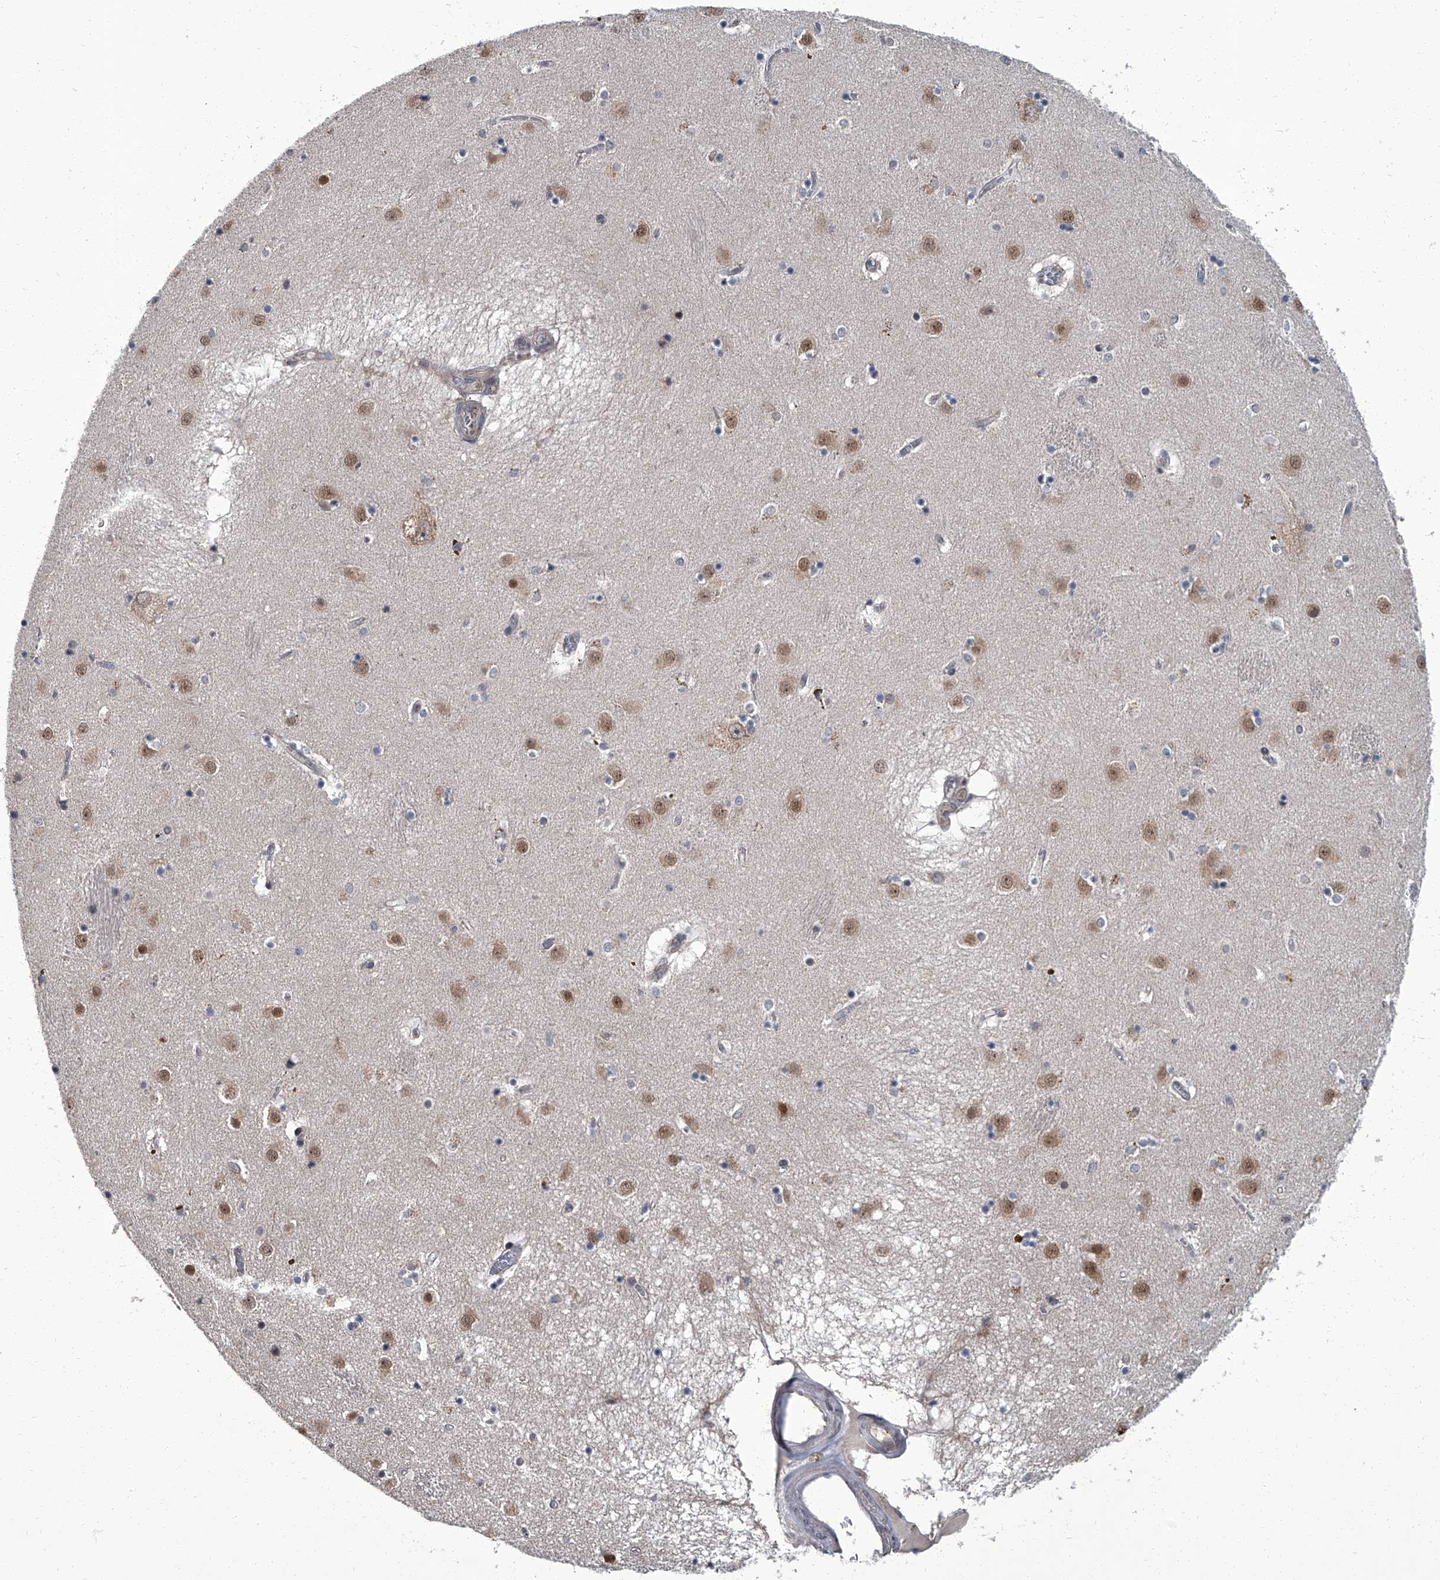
{"staining": {"intensity": "moderate", "quantity": "<25%", "location": "nuclear"}, "tissue": "caudate", "cell_type": "Glial cells", "image_type": "normal", "snomed": [{"axis": "morphology", "description": "Normal tissue, NOS"}, {"axis": "topography", "description": "Lateral ventricle wall"}], "caption": "Protein expression analysis of benign human caudate reveals moderate nuclear positivity in approximately <25% of glial cells.", "gene": "ZNF274", "patient": {"sex": "male", "age": 70}}